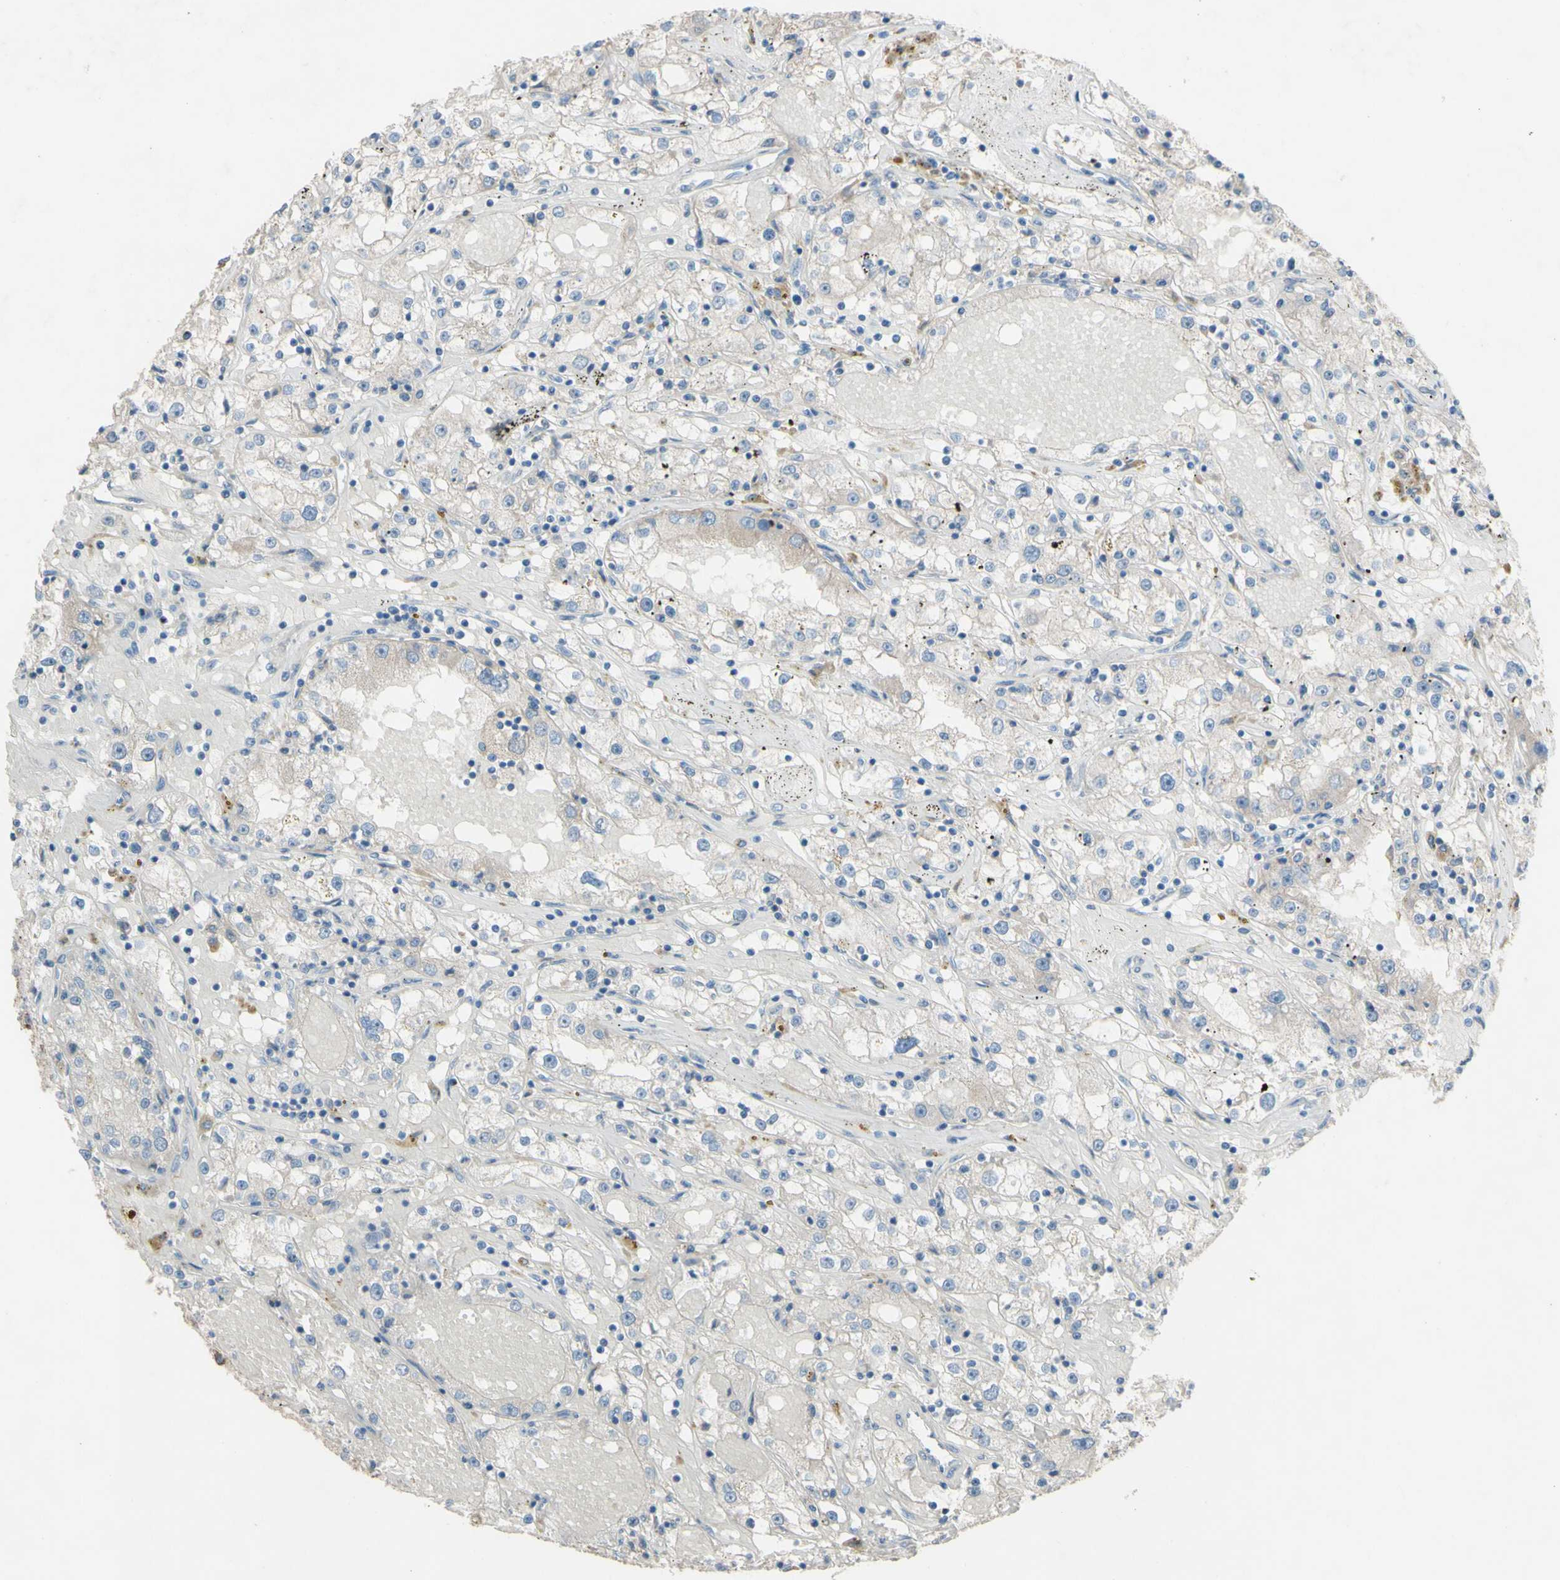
{"staining": {"intensity": "weak", "quantity": "<25%", "location": "cytoplasmic/membranous"}, "tissue": "renal cancer", "cell_type": "Tumor cells", "image_type": "cancer", "snomed": [{"axis": "morphology", "description": "Adenocarcinoma, NOS"}, {"axis": "topography", "description": "Kidney"}], "caption": "Immunohistochemistry (IHC) micrograph of adenocarcinoma (renal) stained for a protein (brown), which displays no positivity in tumor cells.", "gene": "CDCP1", "patient": {"sex": "male", "age": 56}}